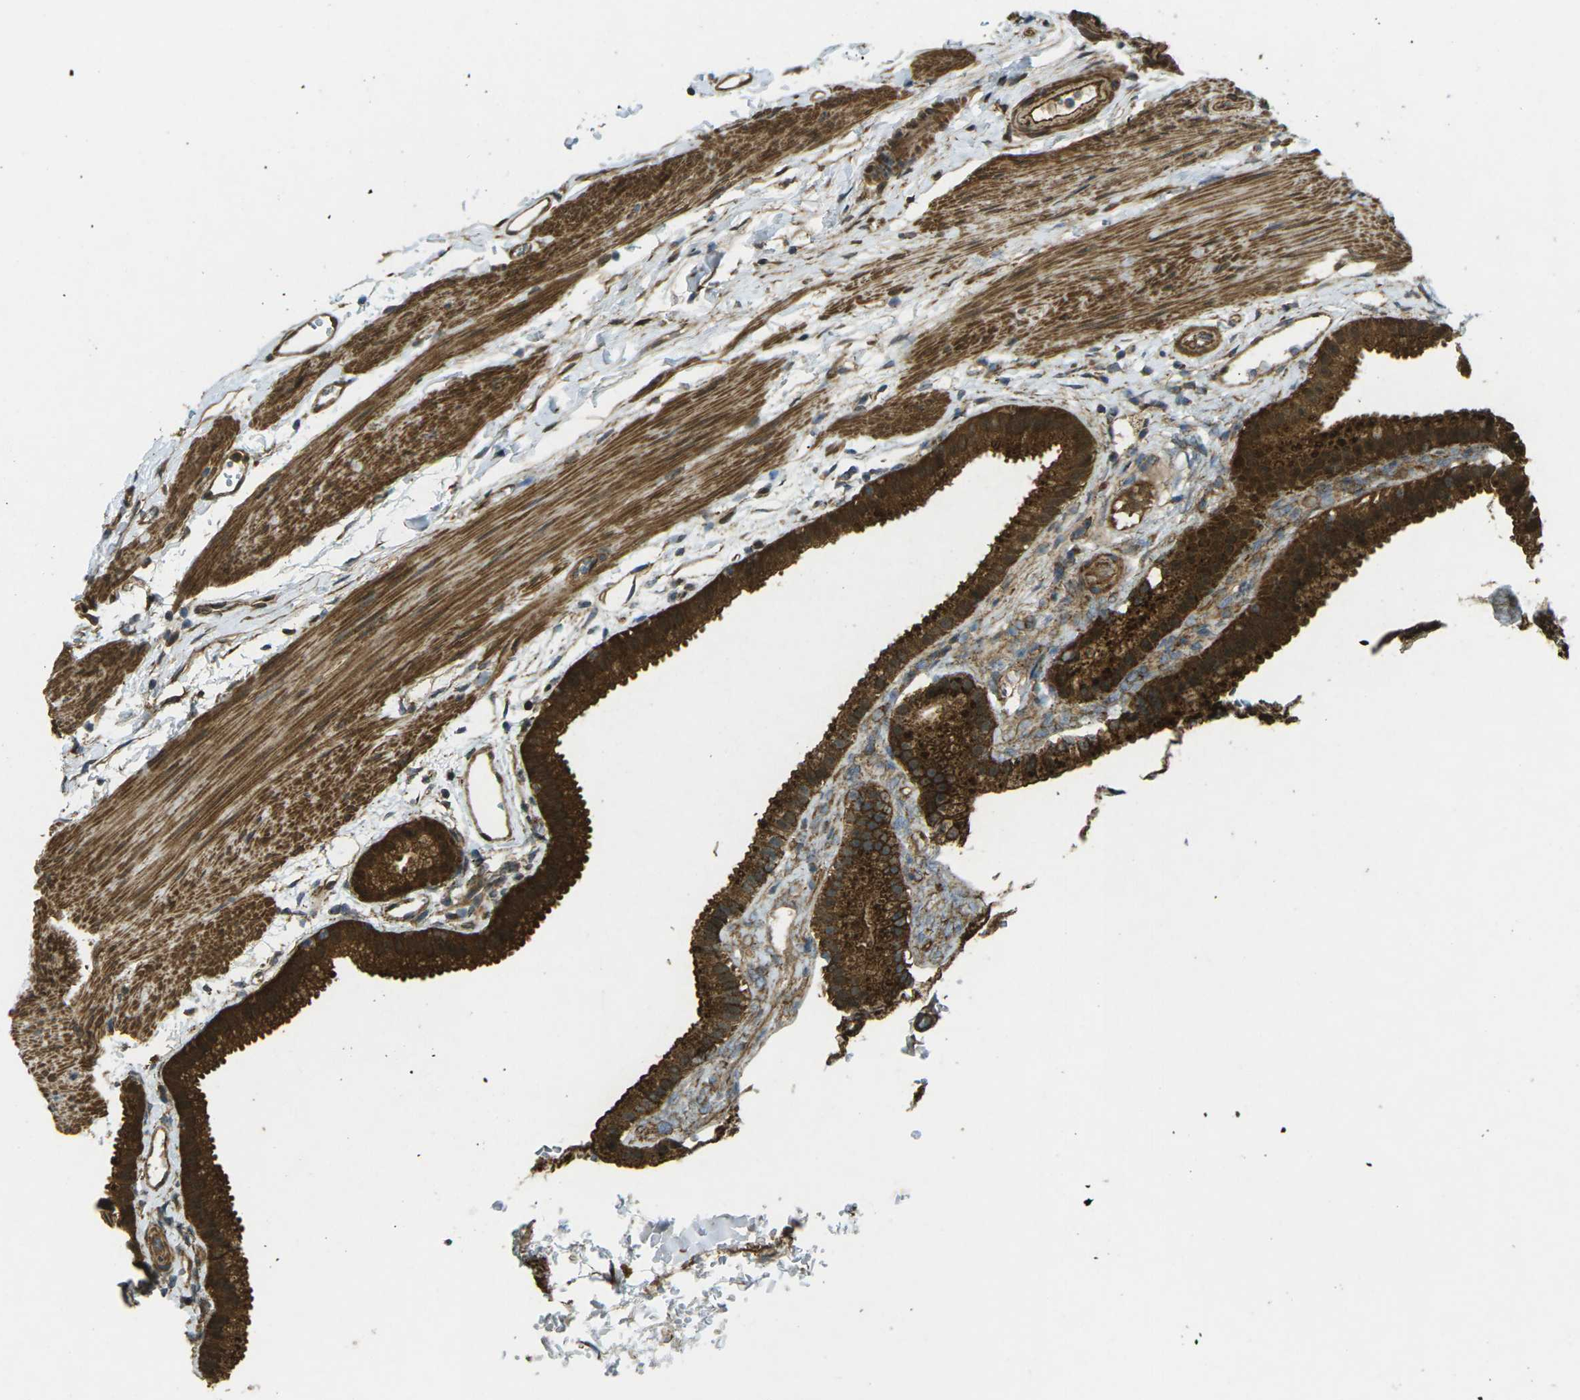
{"staining": {"intensity": "strong", "quantity": ">75%", "location": "cytoplasmic/membranous"}, "tissue": "gallbladder", "cell_type": "Glandular cells", "image_type": "normal", "snomed": [{"axis": "morphology", "description": "Normal tissue, NOS"}, {"axis": "topography", "description": "Gallbladder"}], "caption": "A high-resolution image shows immunohistochemistry (IHC) staining of unremarkable gallbladder, which reveals strong cytoplasmic/membranous positivity in about >75% of glandular cells.", "gene": "CHMP3", "patient": {"sex": "female", "age": 64}}